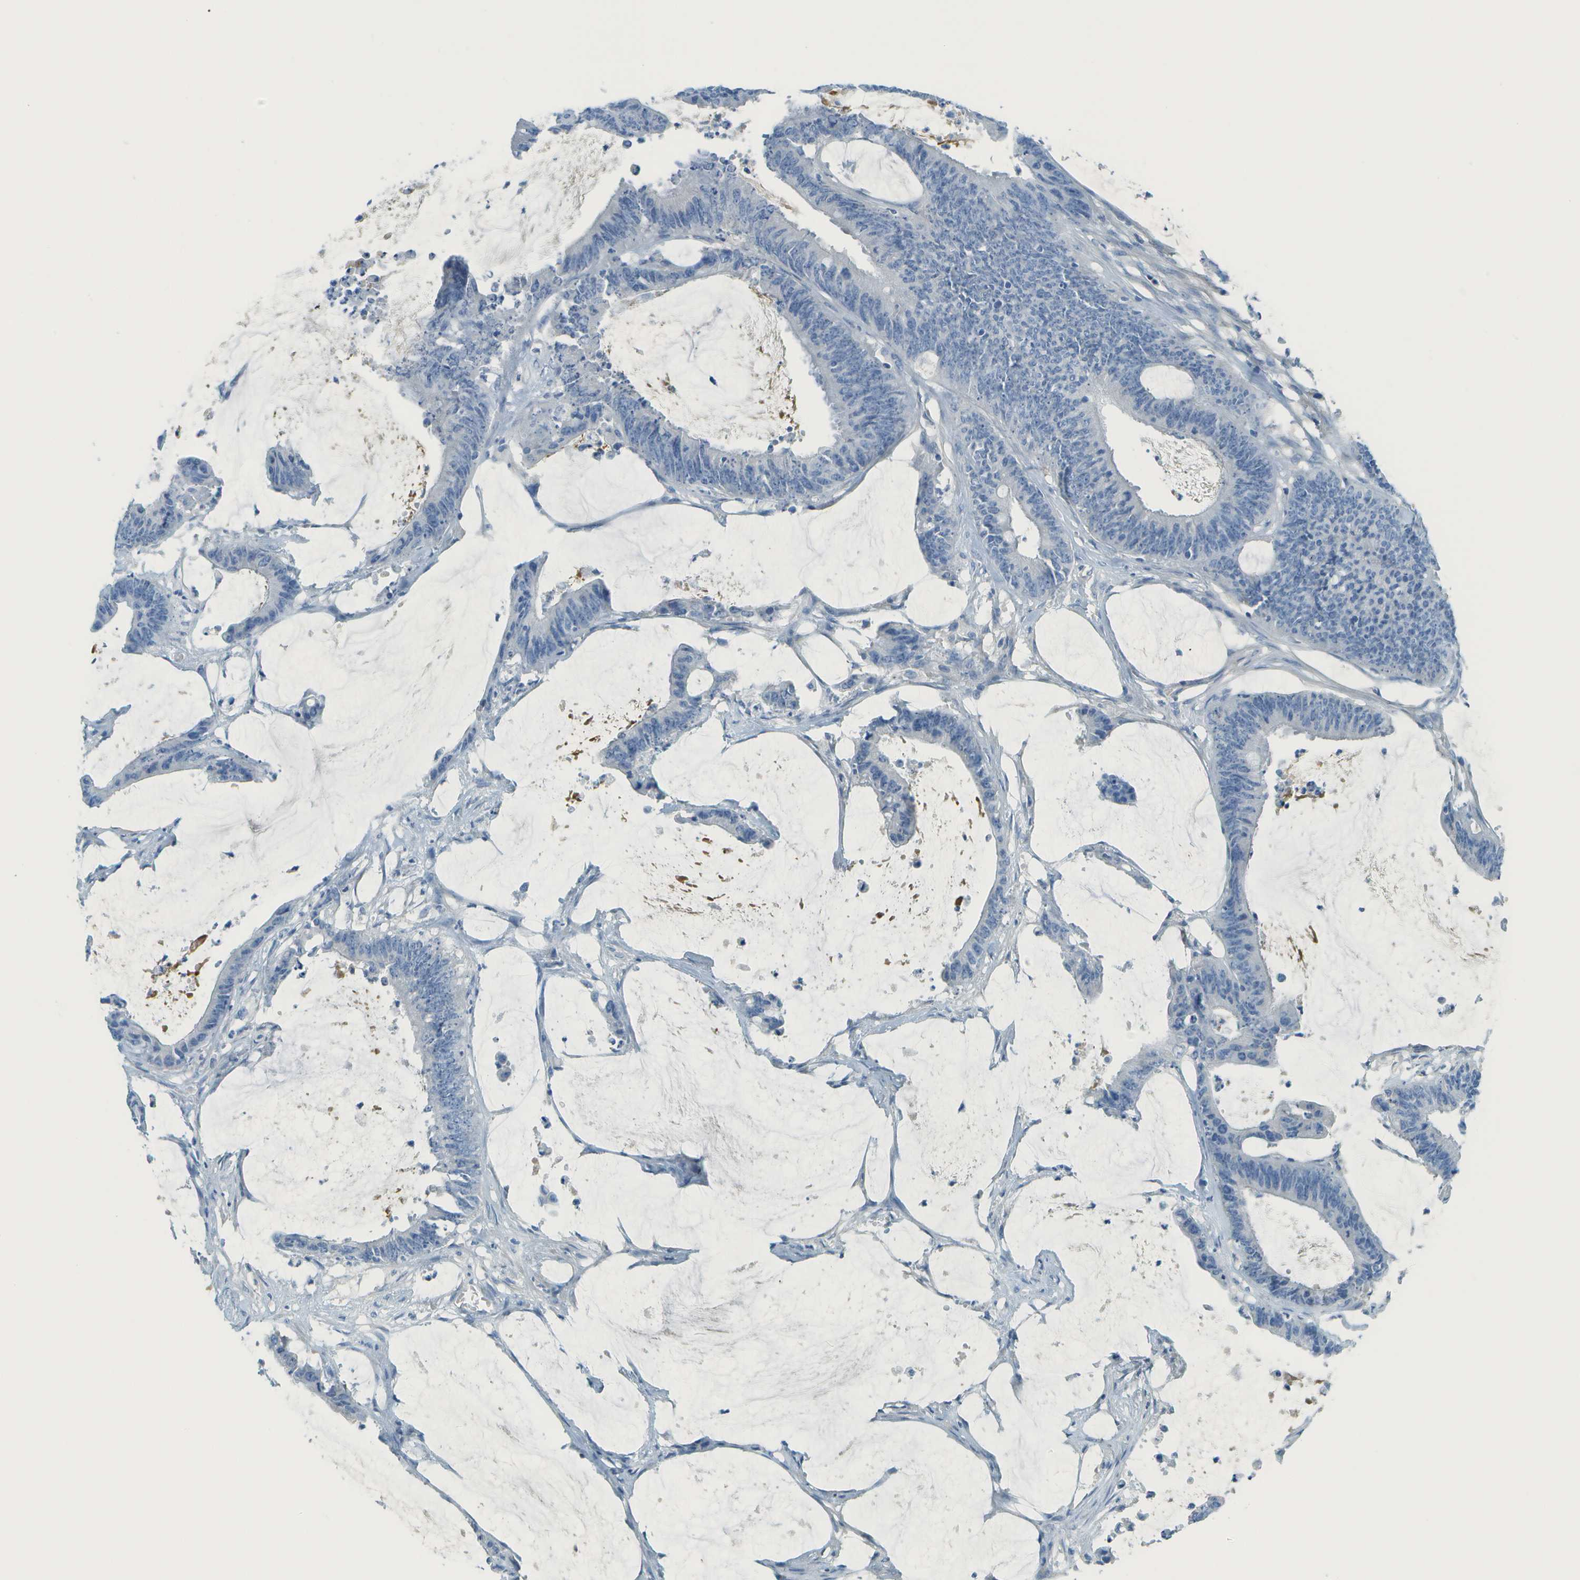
{"staining": {"intensity": "negative", "quantity": "none", "location": "none"}, "tissue": "colorectal cancer", "cell_type": "Tumor cells", "image_type": "cancer", "snomed": [{"axis": "morphology", "description": "Adenocarcinoma, NOS"}, {"axis": "topography", "description": "Rectum"}], "caption": "Colorectal cancer (adenocarcinoma) stained for a protein using immunohistochemistry (IHC) shows no expression tumor cells.", "gene": "C1S", "patient": {"sex": "female", "age": 66}}